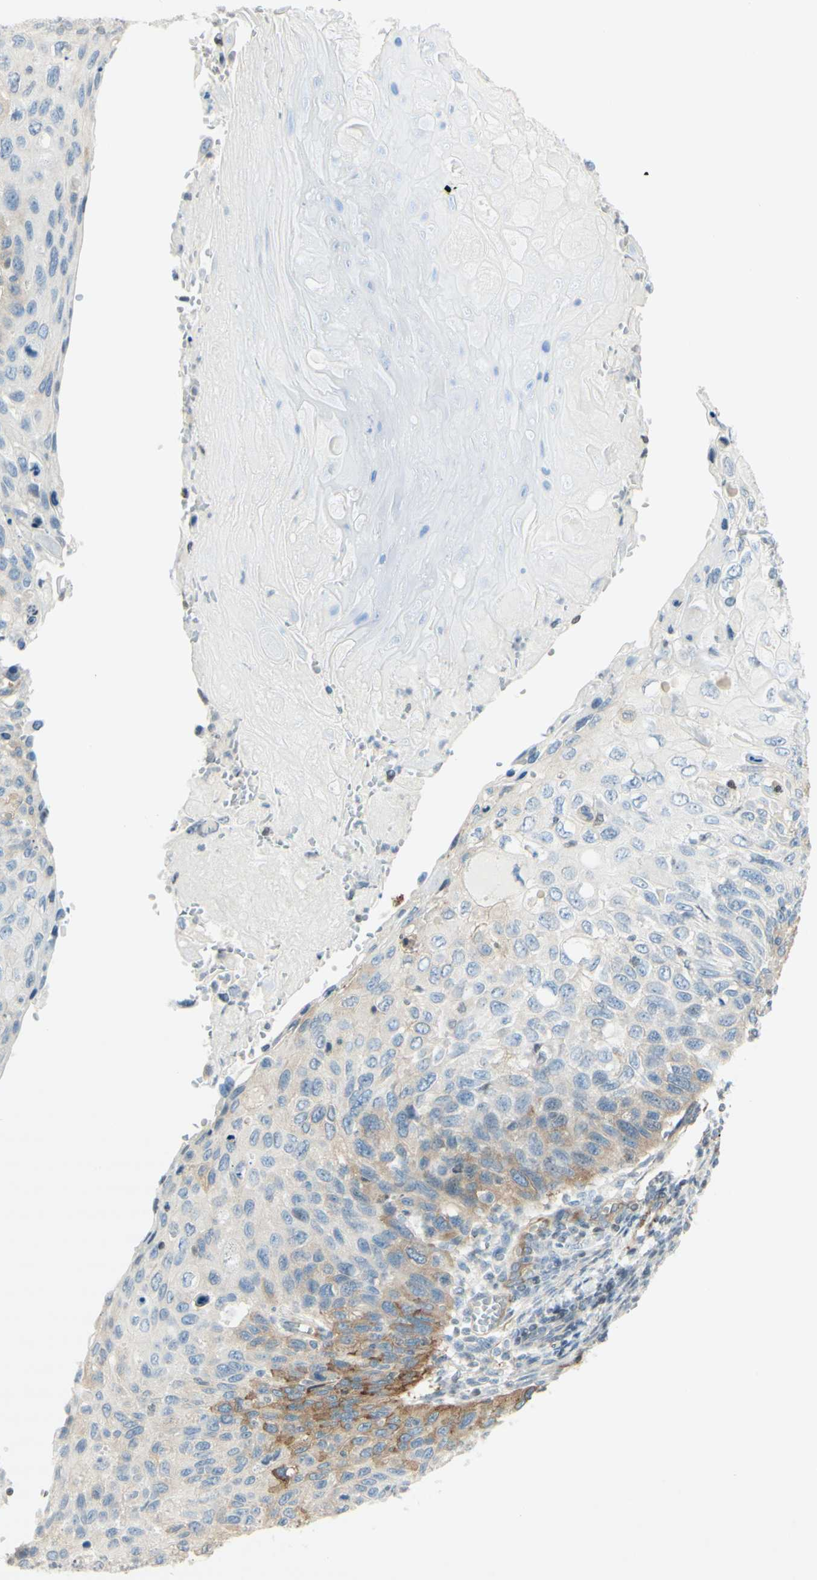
{"staining": {"intensity": "moderate", "quantity": "<25%", "location": "cytoplasmic/membranous"}, "tissue": "cervical cancer", "cell_type": "Tumor cells", "image_type": "cancer", "snomed": [{"axis": "morphology", "description": "Squamous cell carcinoma, NOS"}, {"axis": "topography", "description": "Cervix"}], "caption": "Protein staining of cervical cancer (squamous cell carcinoma) tissue displays moderate cytoplasmic/membranous staining in approximately <25% of tumor cells. (DAB (3,3'-diaminobenzidine) IHC with brightfield microscopy, high magnification).", "gene": "MAP1B", "patient": {"sex": "female", "age": 70}}